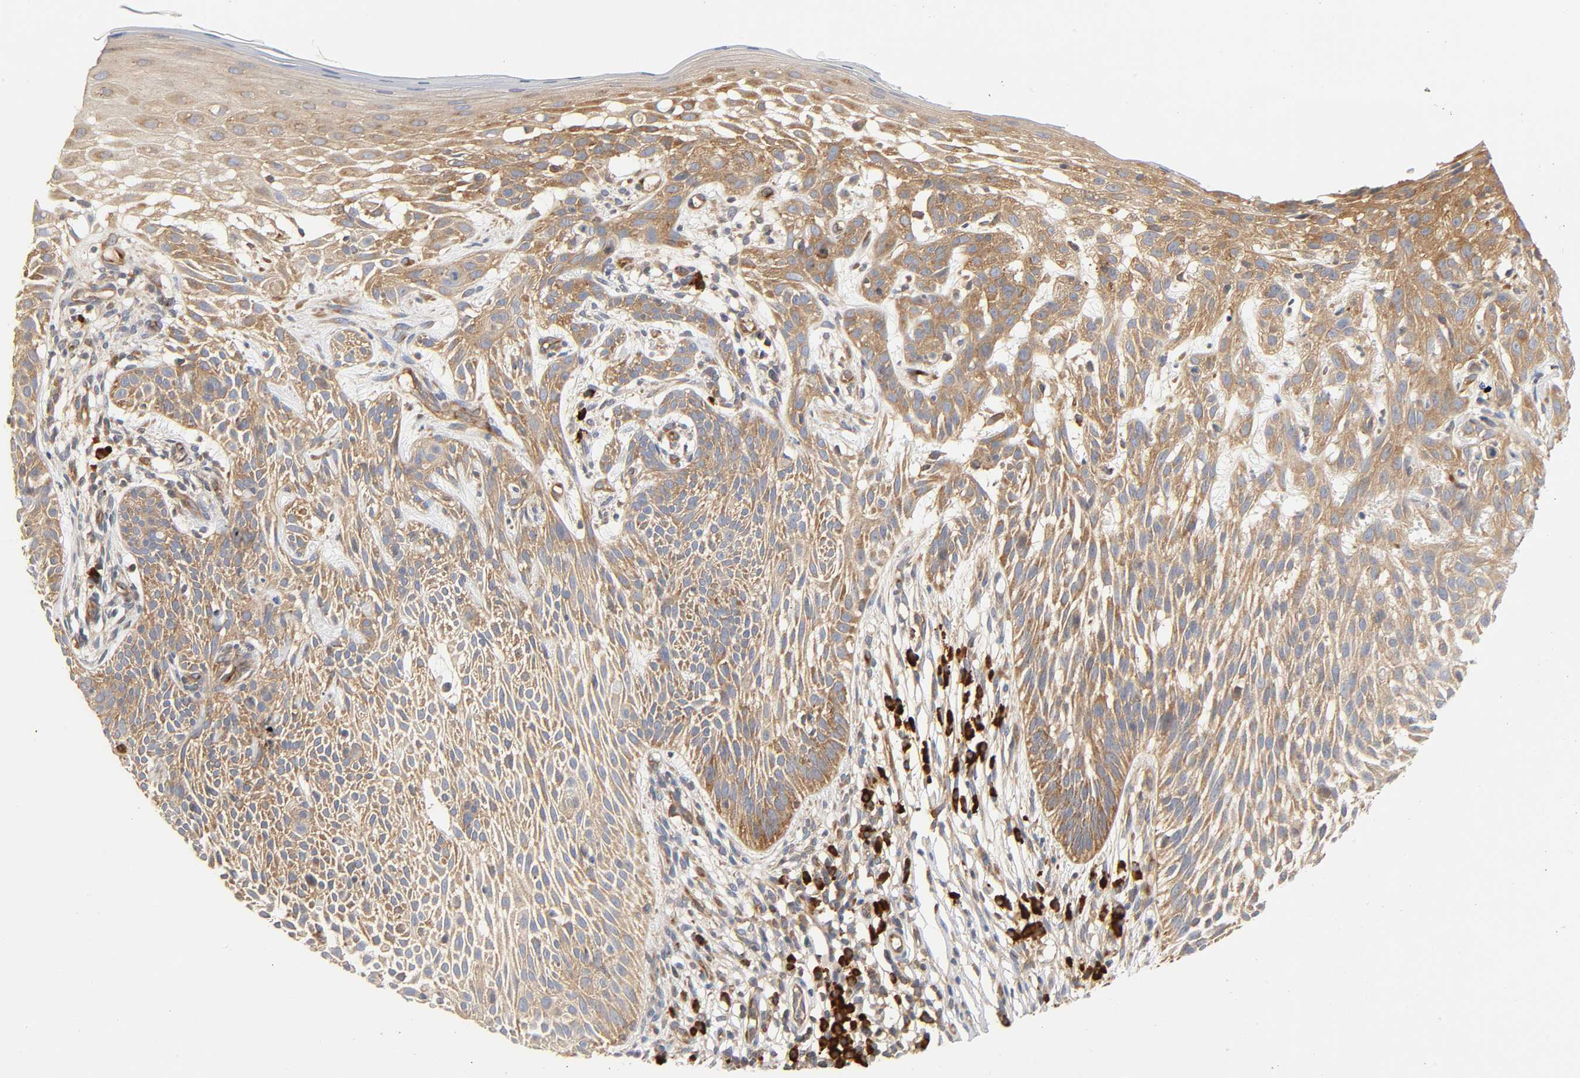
{"staining": {"intensity": "moderate", "quantity": ">75%", "location": "cytoplasmic/membranous"}, "tissue": "skin cancer", "cell_type": "Tumor cells", "image_type": "cancer", "snomed": [{"axis": "morphology", "description": "Normal tissue, NOS"}, {"axis": "morphology", "description": "Basal cell carcinoma"}, {"axis": "topography", "description": "Skin"}], "caption": "Skin cancer stained for a protein (brown) demonstrates moderate cytoplasmic/membranous positive expression in approximately >75% of tumor cells.", "gene": "SCHIP1", "patient": {"sex": "female", "age": 69}}